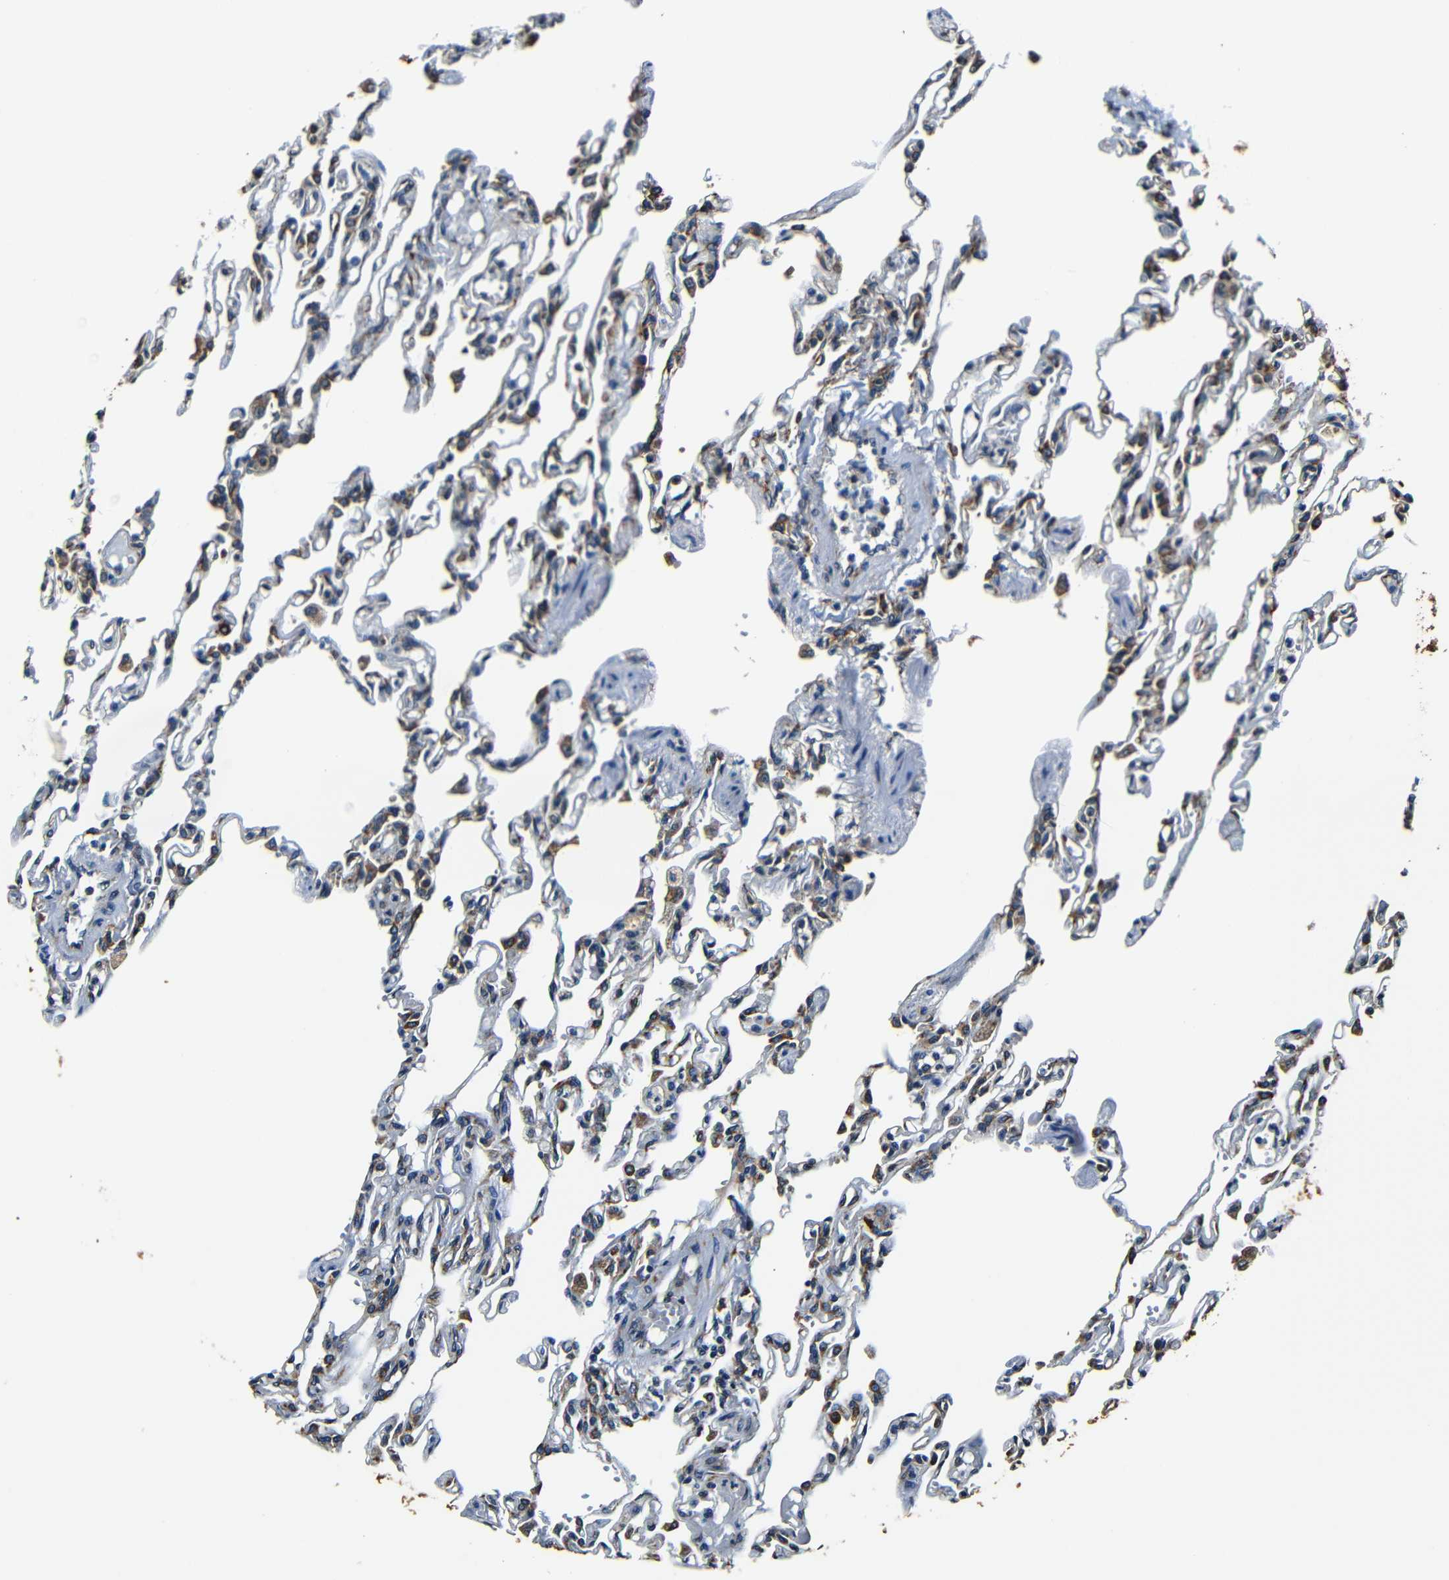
{"staining": {"intensity": "weak", "quantity": "<25%", "location": "cytoplasmic/membranous"}, "tissue": "lung", "cell_type": "Alveolar cells", "image_type": "normal", "snomed": [{"axis": "morphology", "description": "Normal tissue, NOS"}, {"axis": "topography", "description": "Lung"}], "caption": "Human lung stained for a protein using immunohistochemistry reveals no positivity in alveolar cells.", "gene": "RRBP1", "patient": {"sex": "male", "age": 21}}